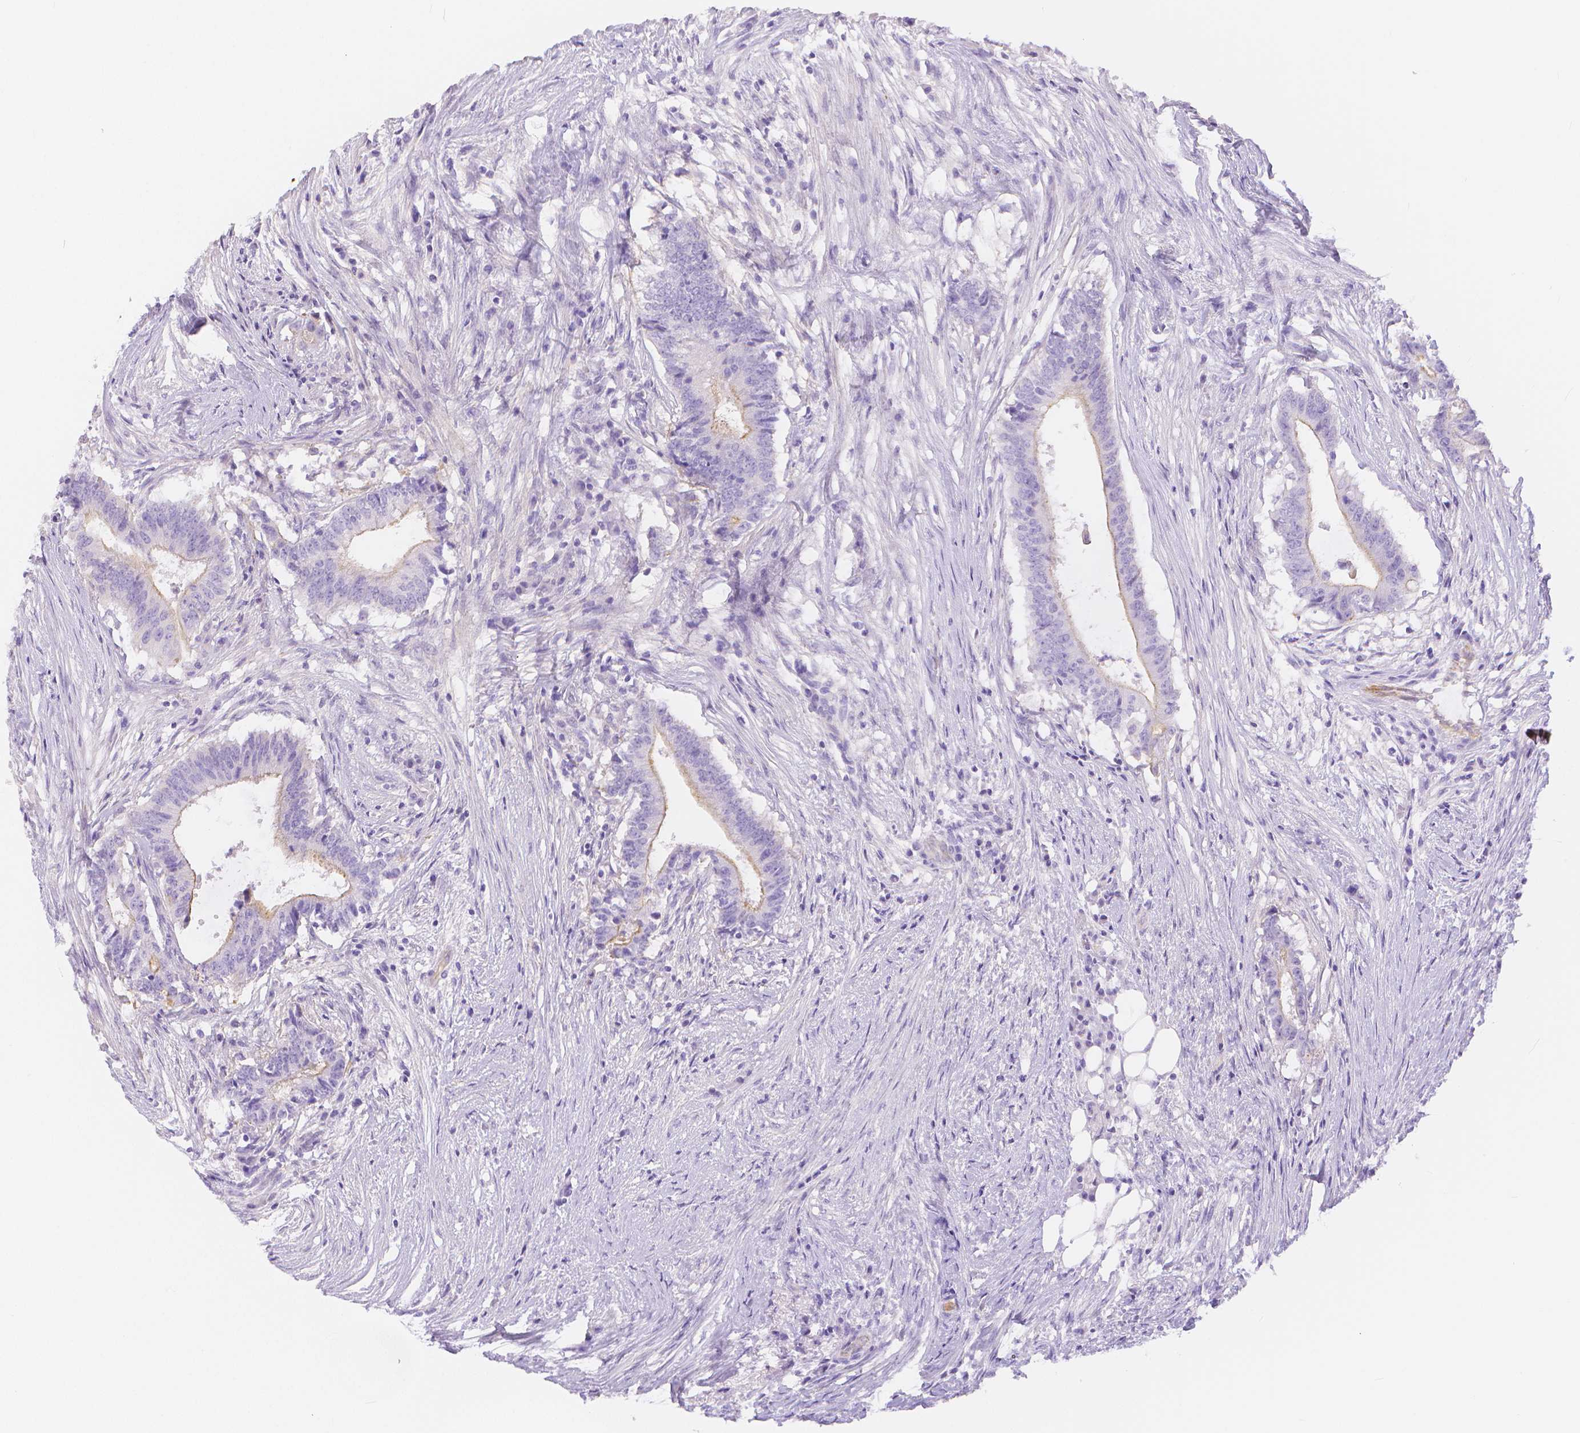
{"staining": {"intensity": "weak", "quantity": "<25%", "location": "cytoplasmic/membranous"}, "tissue": "colorectal cancer", "cell_type": "Tumor cells", "image_type": "cancer", "snomed": [{"axis": "morphology", "description": "Adenocarcinoma, NOS"}, {"axis": "topography", "description": "Colon"}], "caption": "A histopathology image of adenocarcinoma (colorectal) stained for a protein demonstrates no brown staining in tumor cells. Nuclei are stained in blue.", "gene": "SLC27A5", "patient": {"sex": "female", "age": 43}}